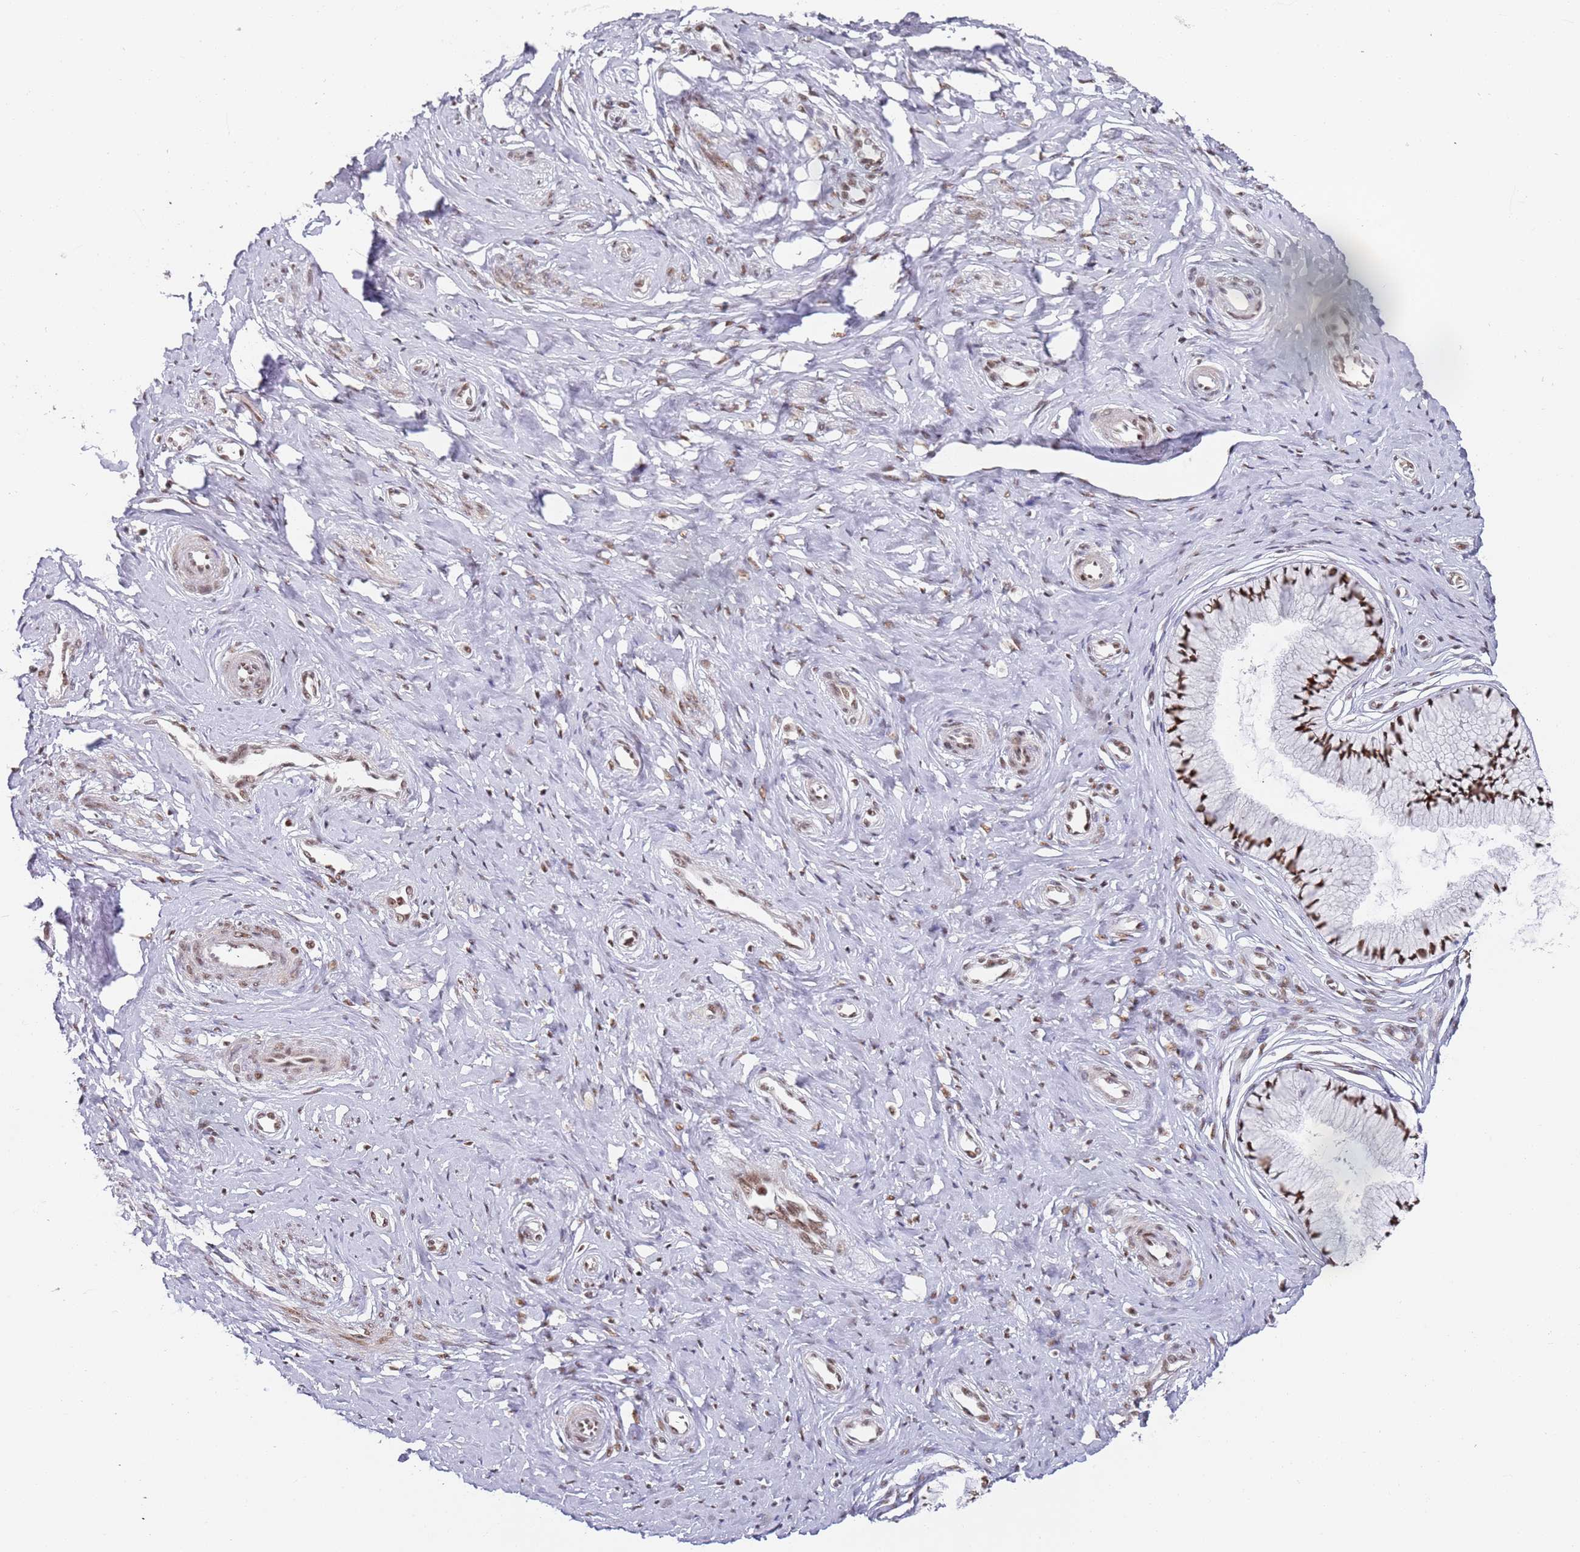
{"staining": {"intensity": "moderate", "quantity": ">75%", "location": "nuclear"}, "tissue": "cervix", "cell_type": "Glandular cells", "image_type": "normal", "snomed": [{"axis": "morphology", "description": "Normal tissue, NOS"}, {"axis": "topography", "description": "Cervix"}], "caption": "Protein analysis of benign cervix exhibits moderate nuclear staining in about >75% of glandular cells. (DAB (3,3'-diaminobenzidine) IHC, brown staining for protein, blue staining for nuclei).", "gene": "AKAP8L", "patient": {"sex": "female", "age": 36}}